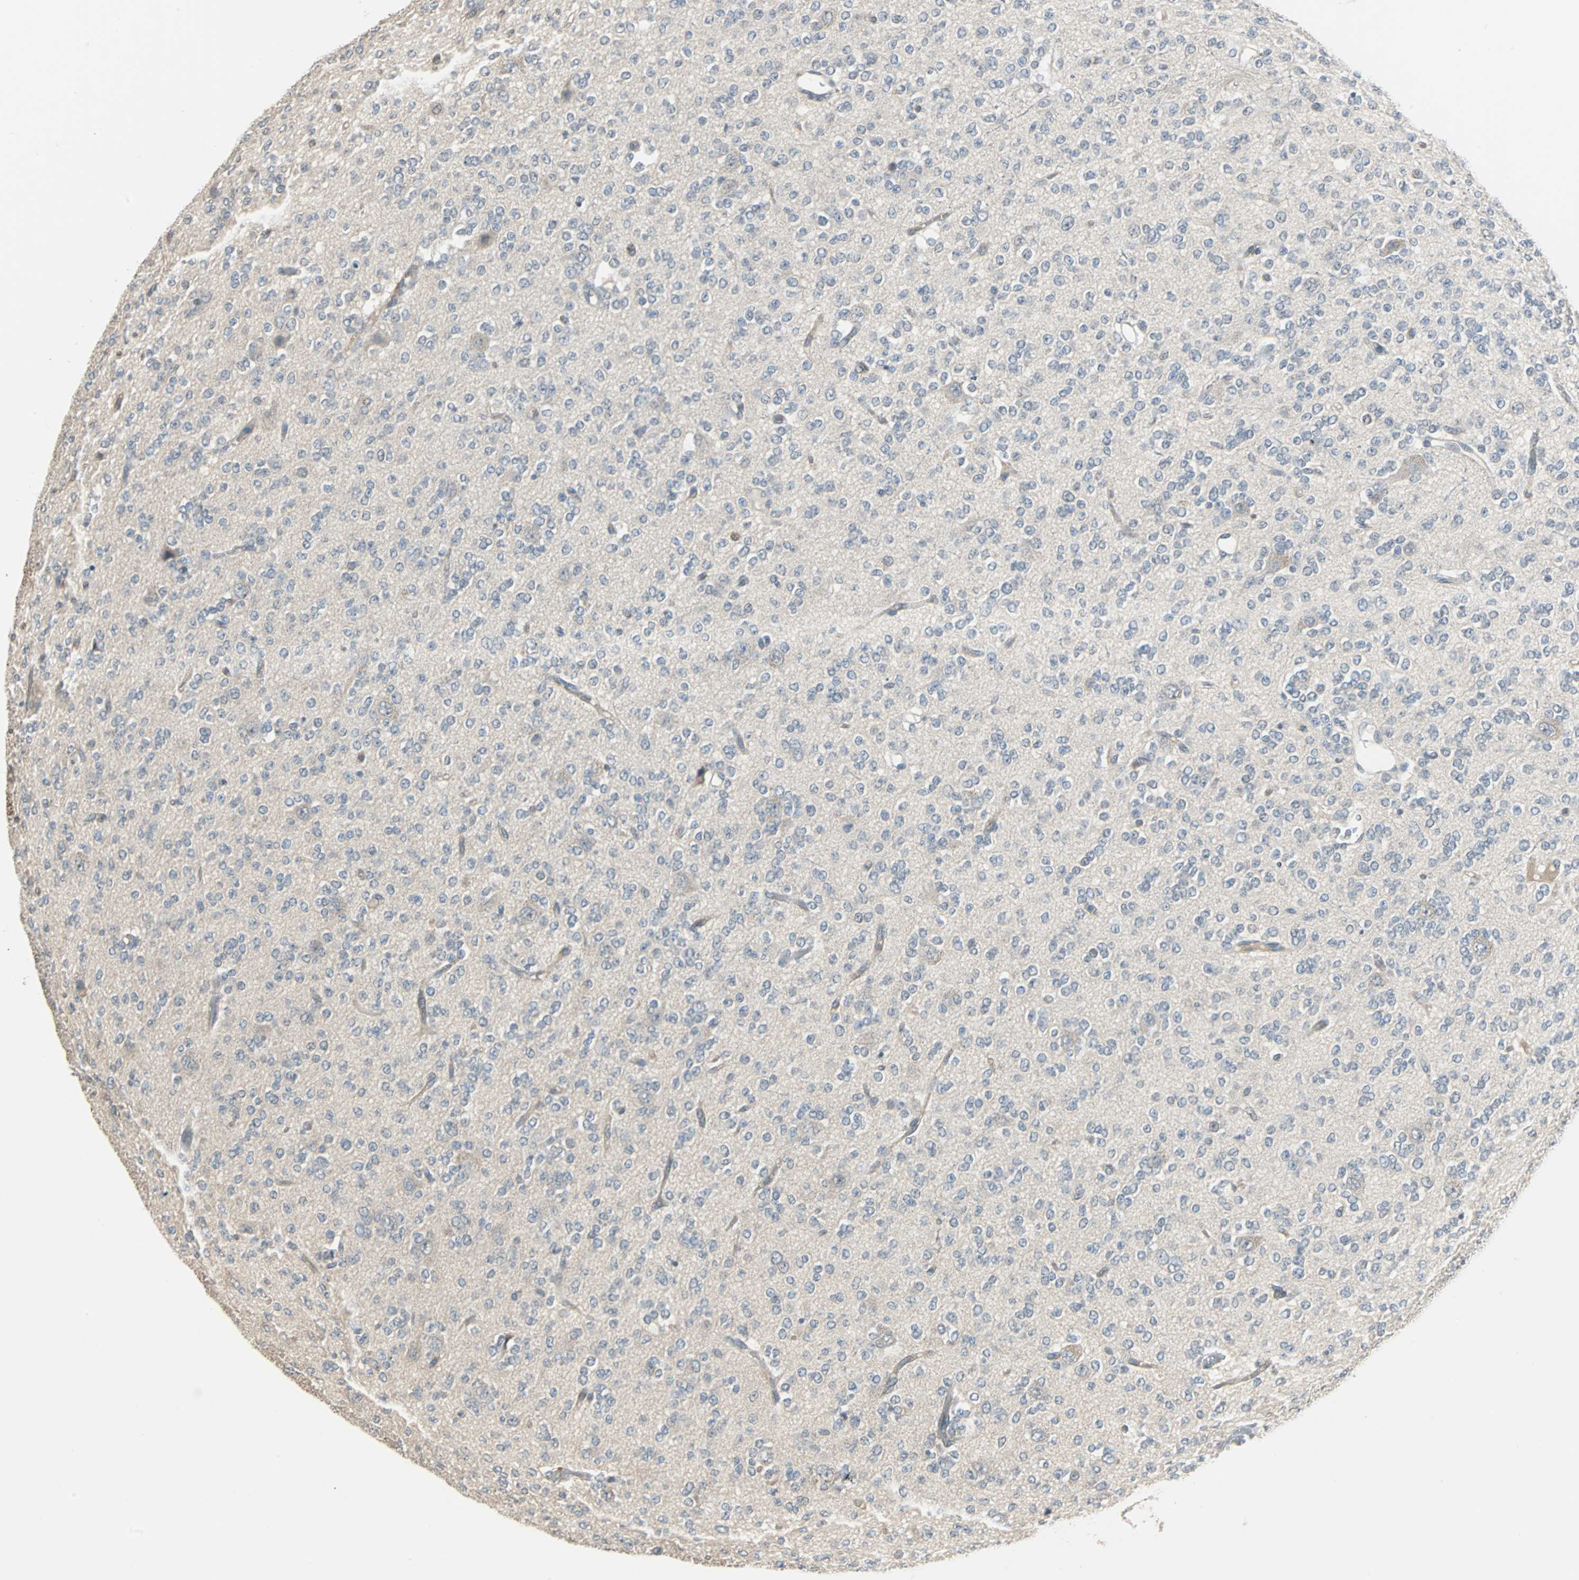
{"staining": {"intensity": "negative", "quantity": "none", "location": "none"}, "tissue": "glioma", "cell_type": "Tumor cells", "image_type": "cancer", "snomed": [{"axis": "morphology", "description": "Glioma, malignant, Low grade"}, {"axis": "topography", "description": "Brain"}], "caption": "The histopathology image shows no significant positivity in tumor cells of glioma.", "gene": "CMC2", "patient": {"sex": "male", "age": 38}}